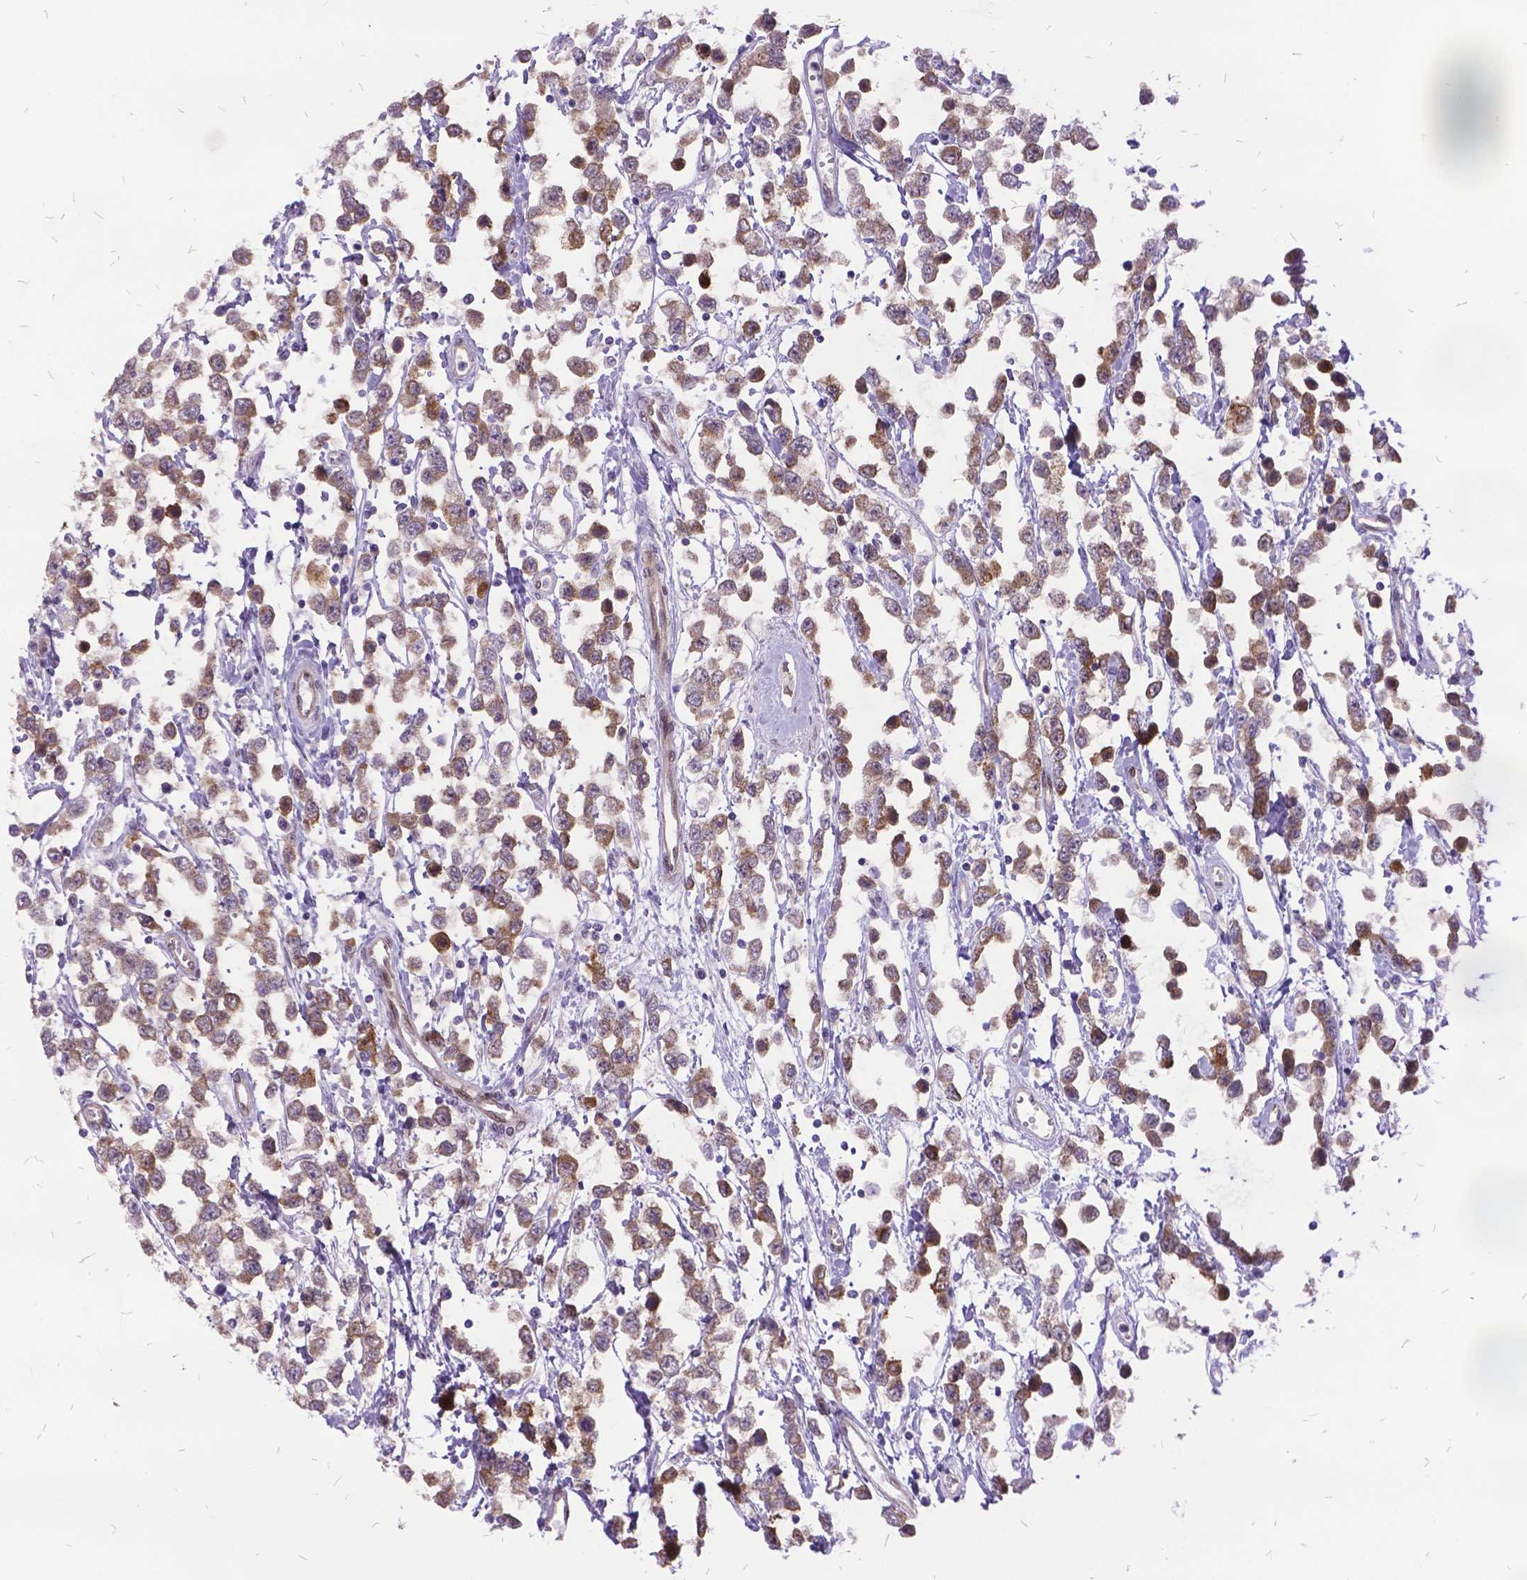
{"staining": {"intensity": "weak", "quantity": "25%-75%", "location": "cytoplasmic/membranous"}, "tissue": "testis cancer", "cell_type": "Tumor cells", "image_type": "cancer", "snomed": [{"axis": "morphology", "description": "Seminoma, NOS"}, {"axis": "topography", "description": "Testis"}], "caption": "The histopathology image reveals immunohistochemical staining of testis seminoma. There is weak cytoplasmic/membranous positivity is appreciated in approximately 25%-75% of tumor cells. (Stains: DAB (3,3'-diaminobenzidine) in brown, nuclei in blue, Microscopy: brightfield microscopy at high magnification).", "gene": "GRB7", "patient": {"sex": "male", "age": 34}}